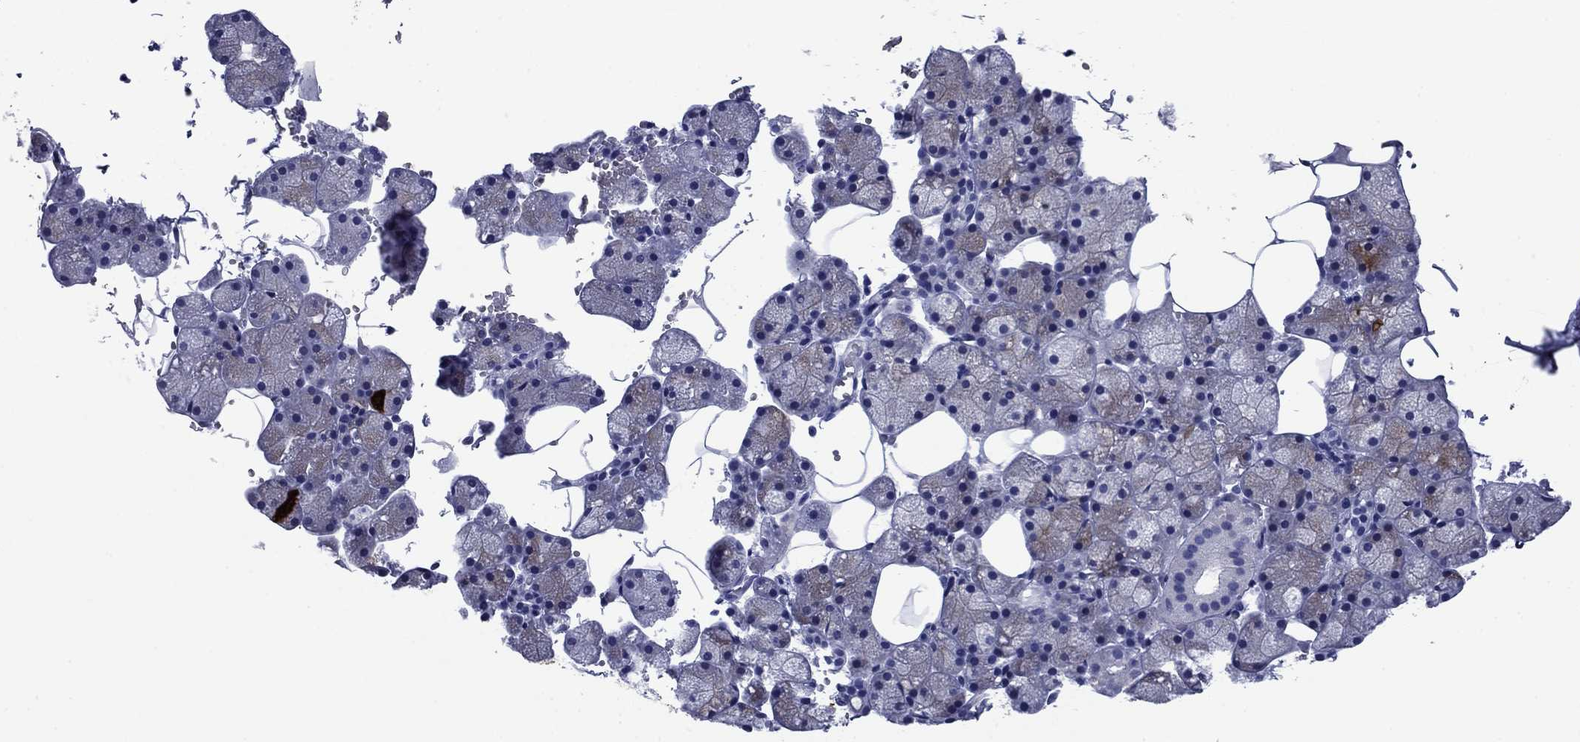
{"staining": {"intensity": "negative", "quantity": "none", "location": "none"}, "tissue": "salivary gland", "cell_type": "Glandular cells", "image_type": "normal", "snomed": [{"axis": "morphology", "description": "Normal tissue, NOS"}, {"axis": "topography", "description": "Salivary gland"}], "caption": "This micrograph is of benign salivary gland stained with IHC to label a protein in brown with the nuclei are counter-stained blue. There is no positivity in glandular cells. (Stains: DAB IHC with hematoxylin counter stain, Microscopy: brightfield microscopy at high magnification).", "gene": "PRKCG", "patient": {"sex": "male", "age": 38}}